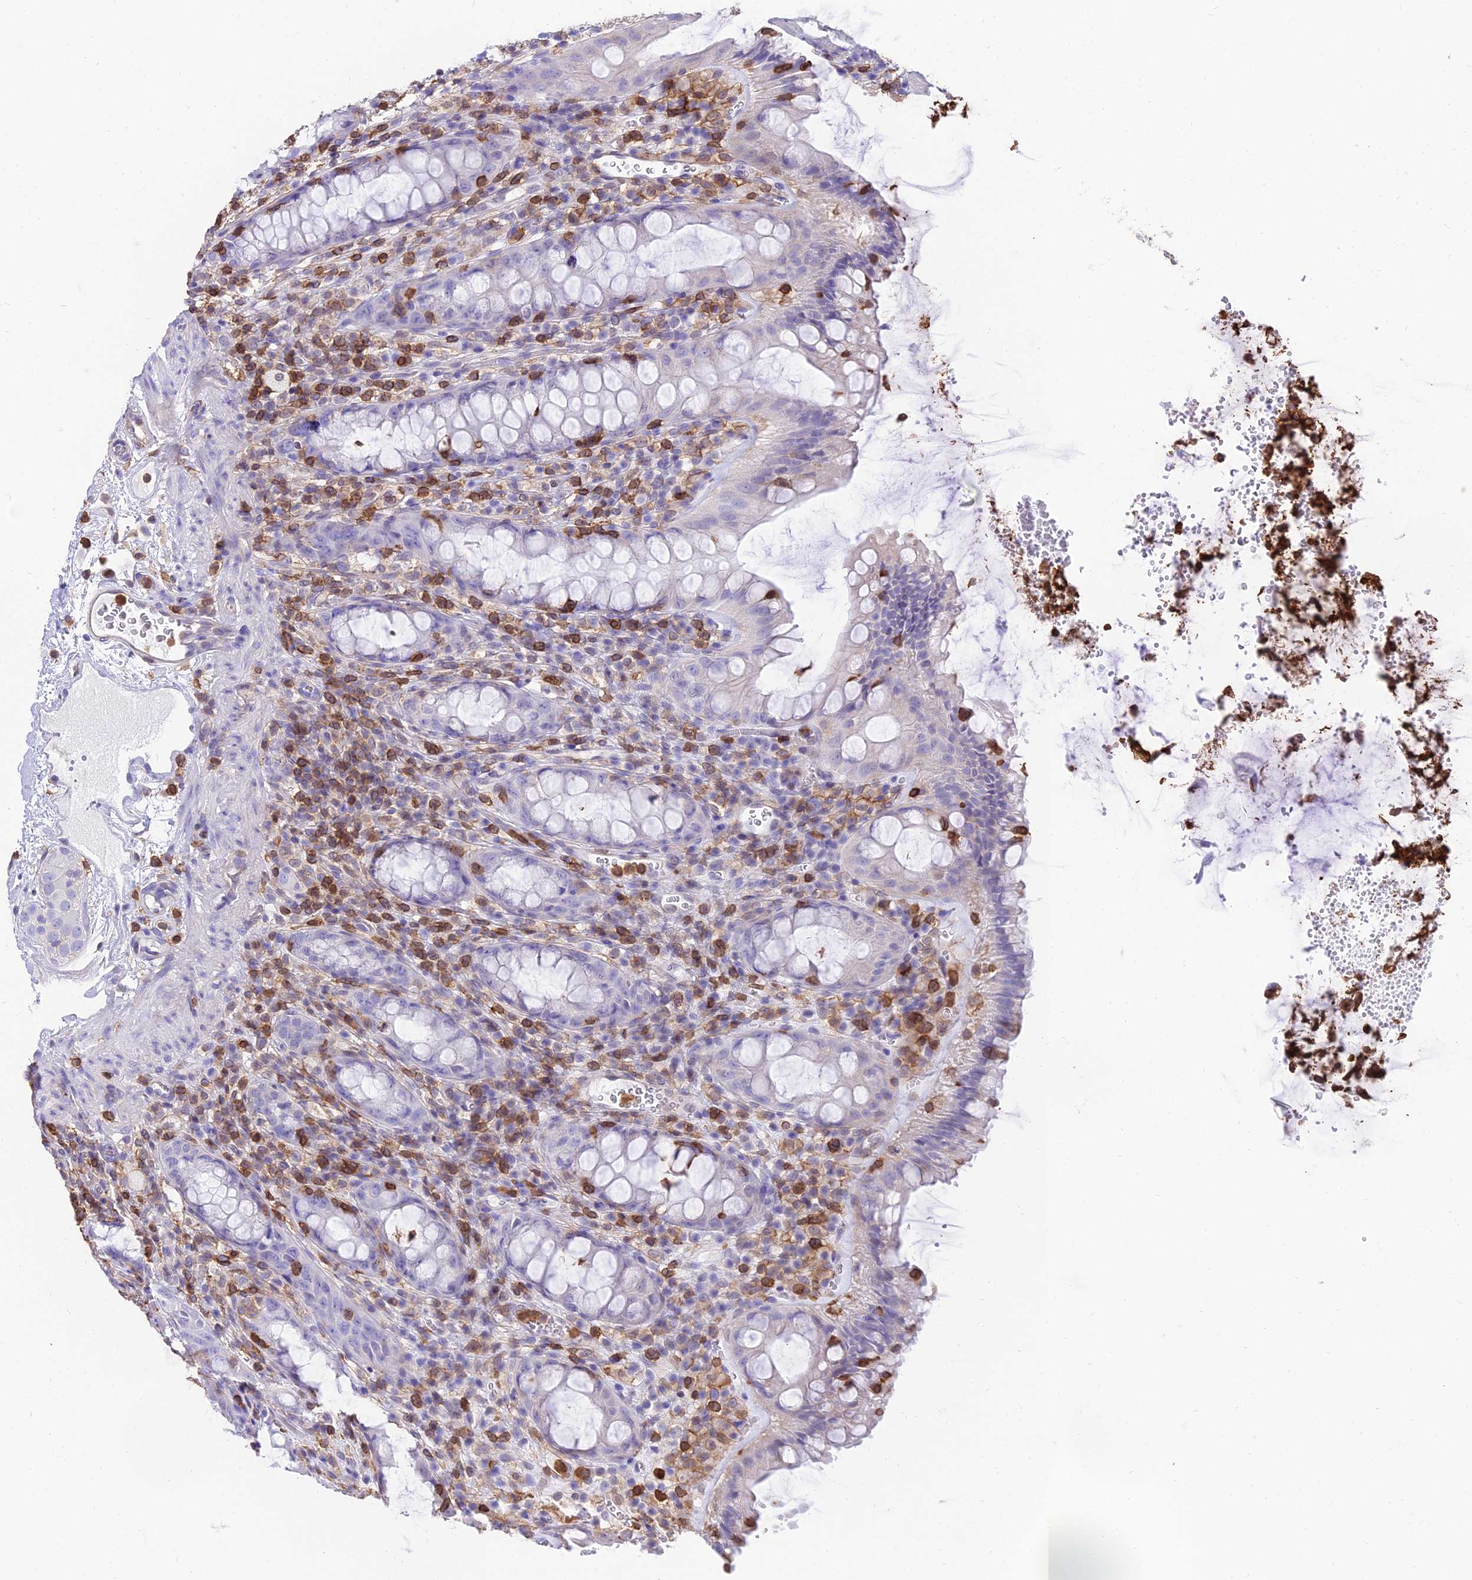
{"staining": {"intensity": "negative", "quantity": "none", "location": "none"}, "tissue": "rectum", "cell_type": "Glandular cells", "image_type": "normal", "snomed": [{"axis": "morphology", "description": "Normal tissue, NOS"}, {"axis": "topography", "description": "Rectum"}], "caption": "DAB (3,3'-diaminobenzidine) immunohistochemical staining of benign rectum demonstrates no significant staining in glandular cells.", "gene": "SREK1IP1", "patient": {"sex": "female", "age": 57}}